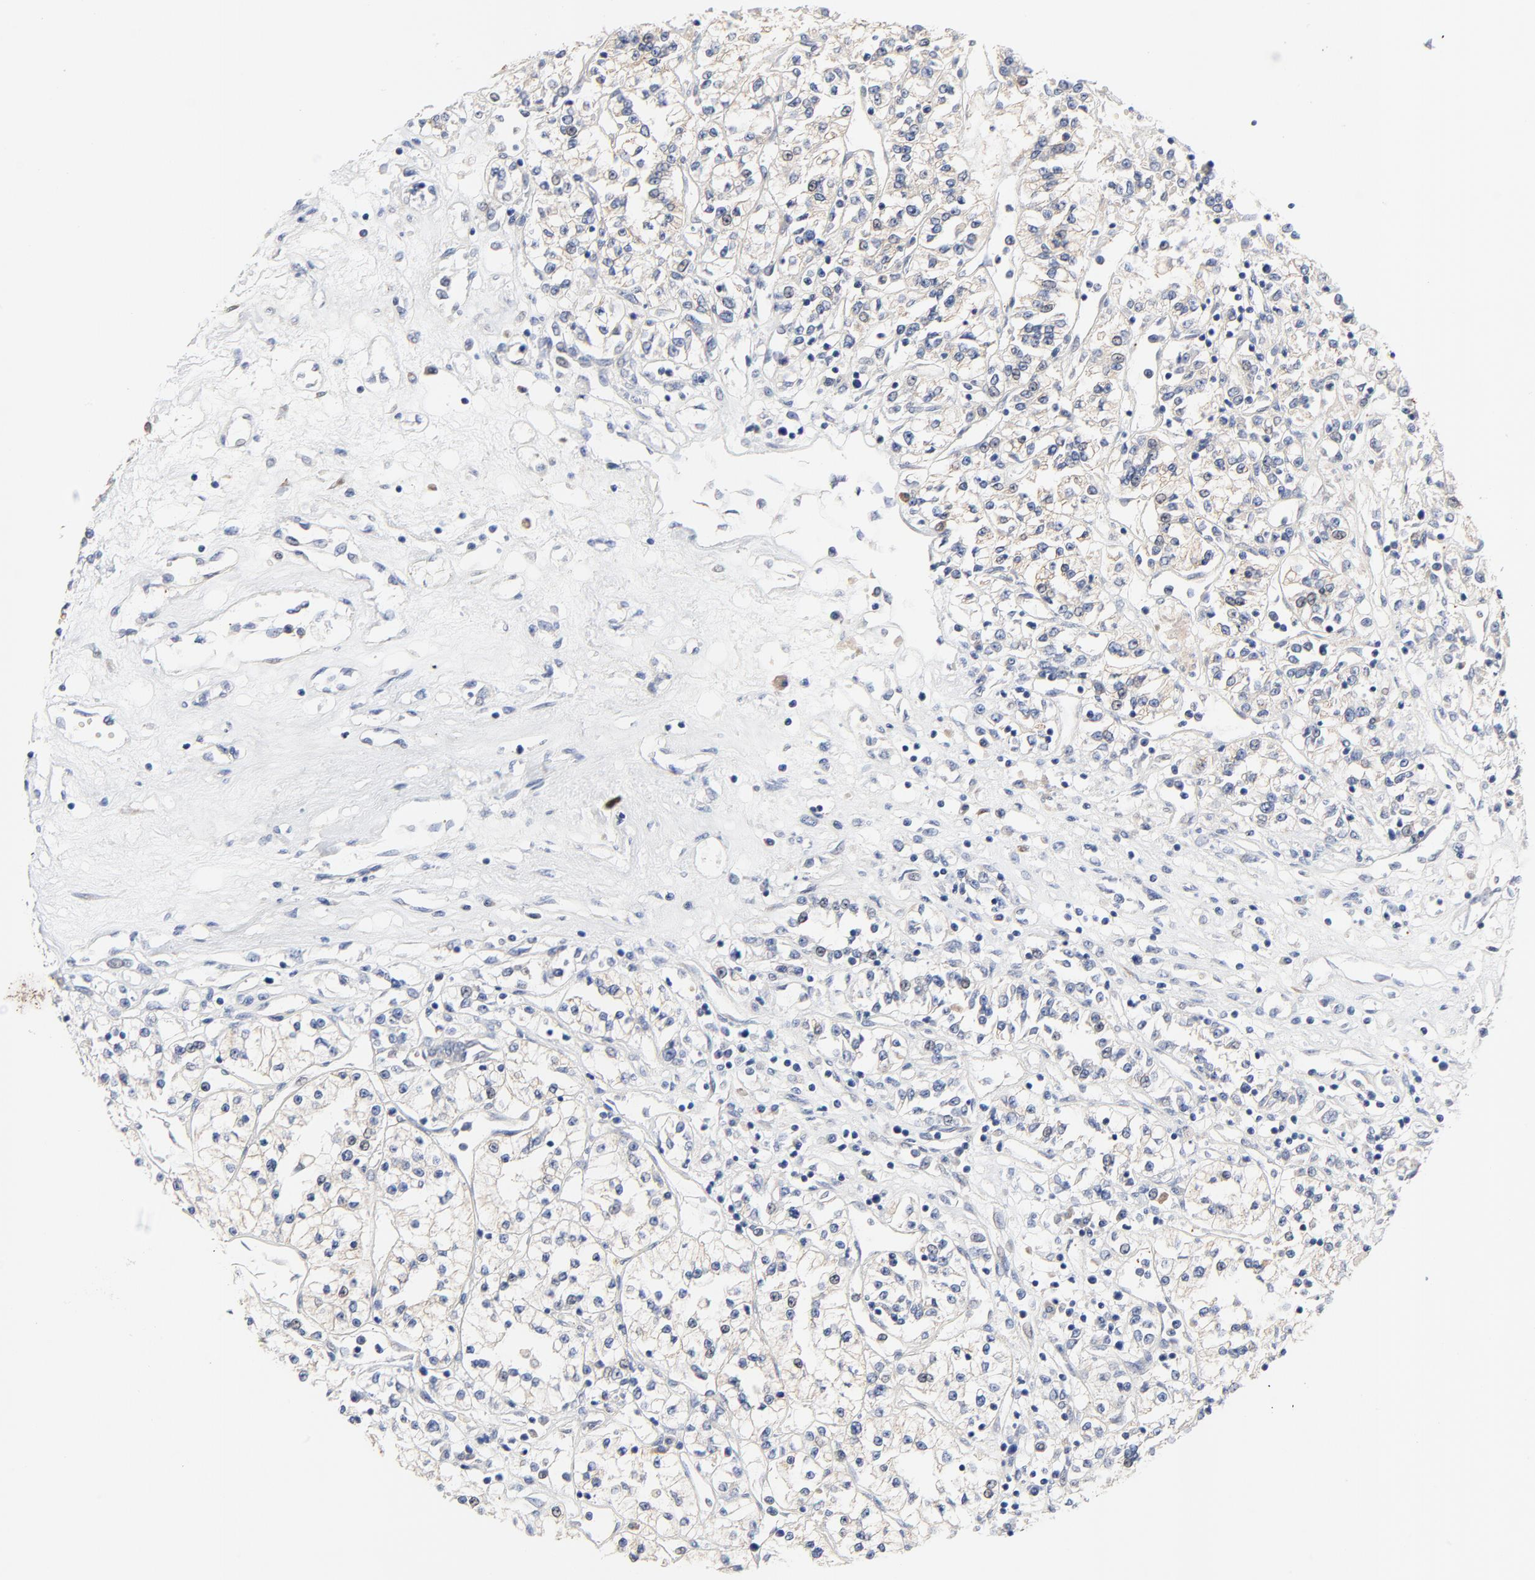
{"staining": {"intensity": "negative", "quantity": "none", "location": "none"}, "tissue": "renal cancer", "cell_type": "Tumor cells", "image_type": "cancer", "snomed": [{"axis": "morphology", "description": "Adenocarcinoma, NOS"}, {"axis": "topography", "description": "Kidney"}], "caption": "There is no significant staining in tumor cells of renal cancer.", "gene": "VAV2", "patient": {"sex": "female", "age": 76}}